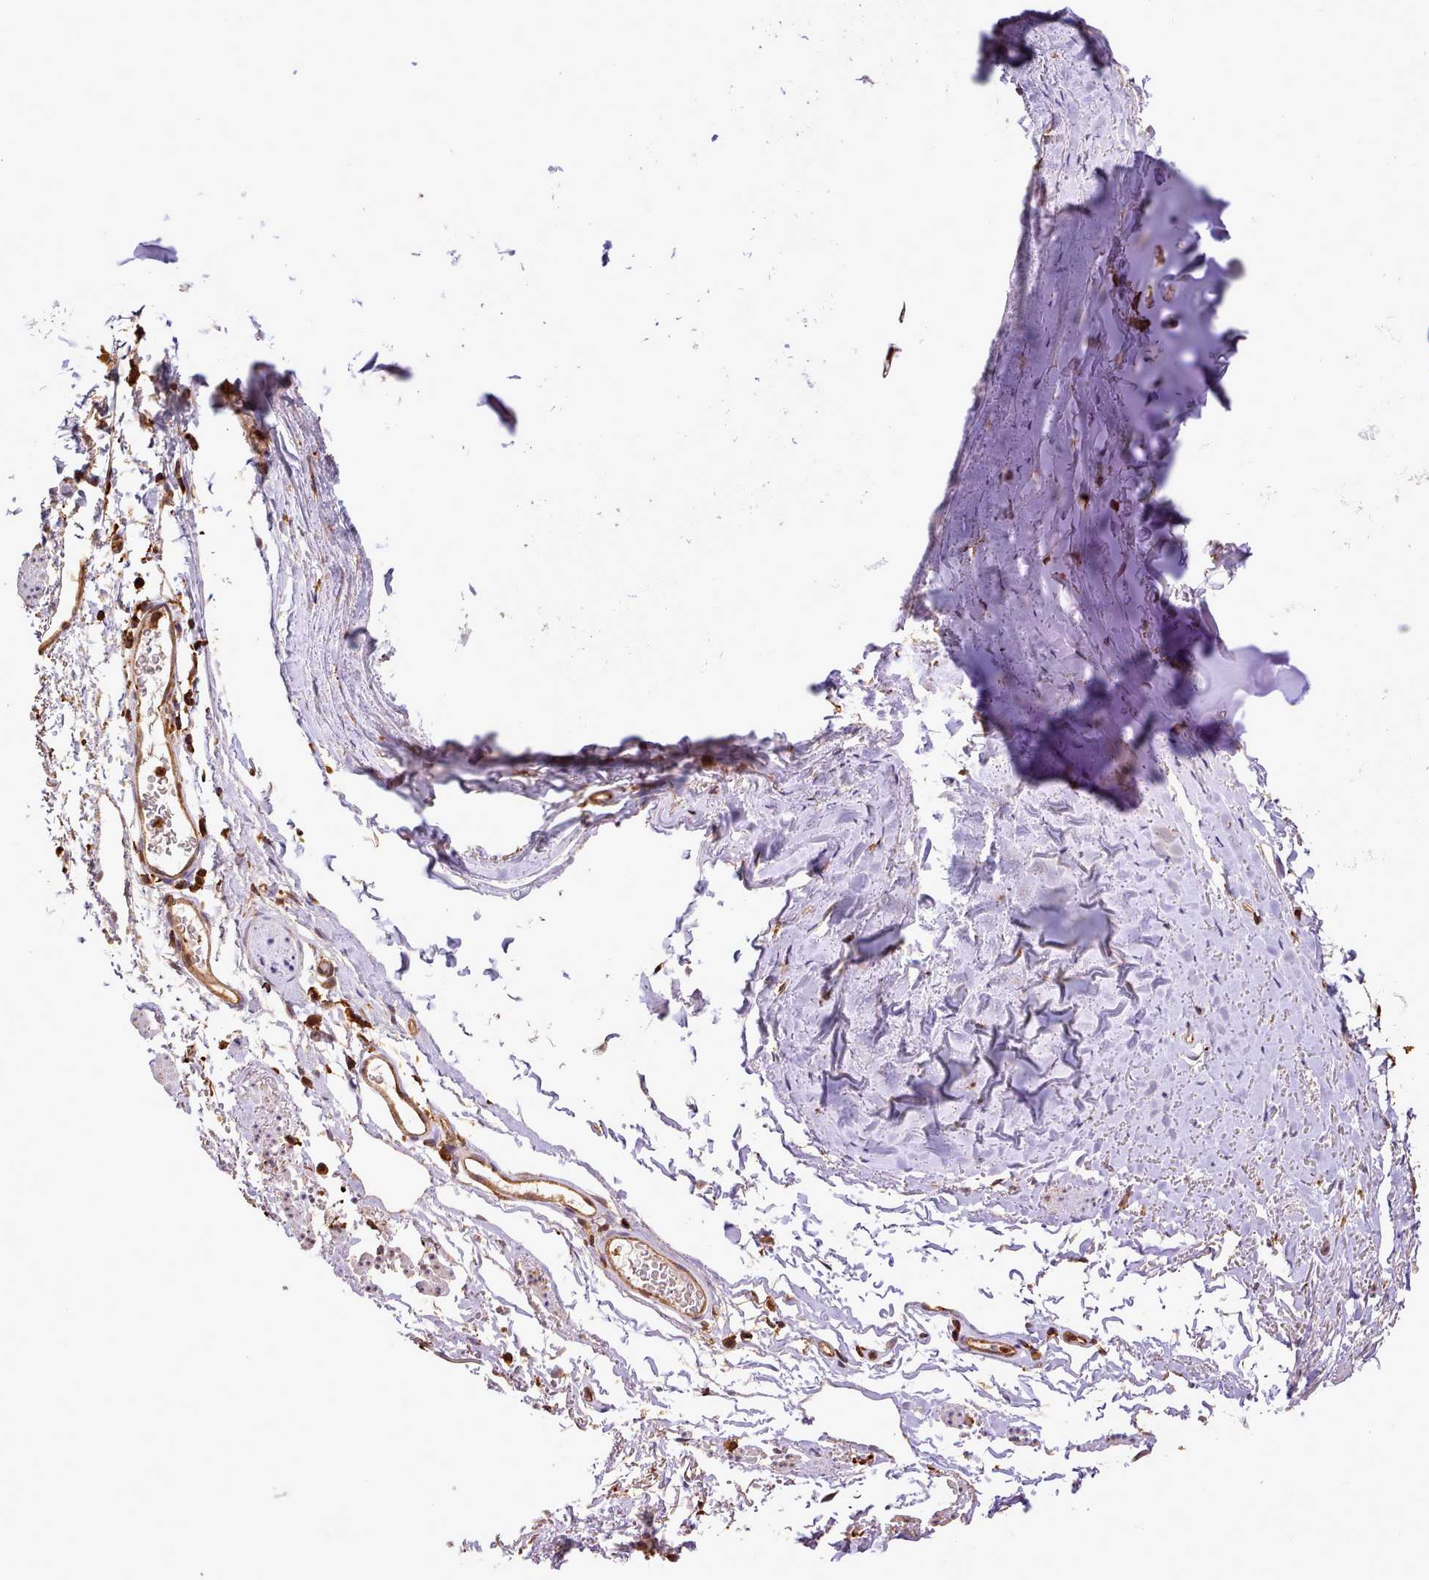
{"staining": {"intensity": "moderate", "quantity": "25%-75%", "location": "cytoplasmic/membranous"}, "tissue": "adipose tissue", "cell_type": "Adipocytes", "image_type": "normal", "snomed": [{"axis": "morphology", "description": "Normal tissue, NOS"}, {"axis": "topography", "description": "Cartilage tissue"}, {"axis": "topography", "description": "Bronchus"}], "caption": "The photomicrograph demonstrates a brown stain indicating the presence of a protein in the cytoplasmic/membranous of adipocytes in adipose tissue.", "gene": "CAPZA1", "patient": {"sex": "female", "age": 73}}